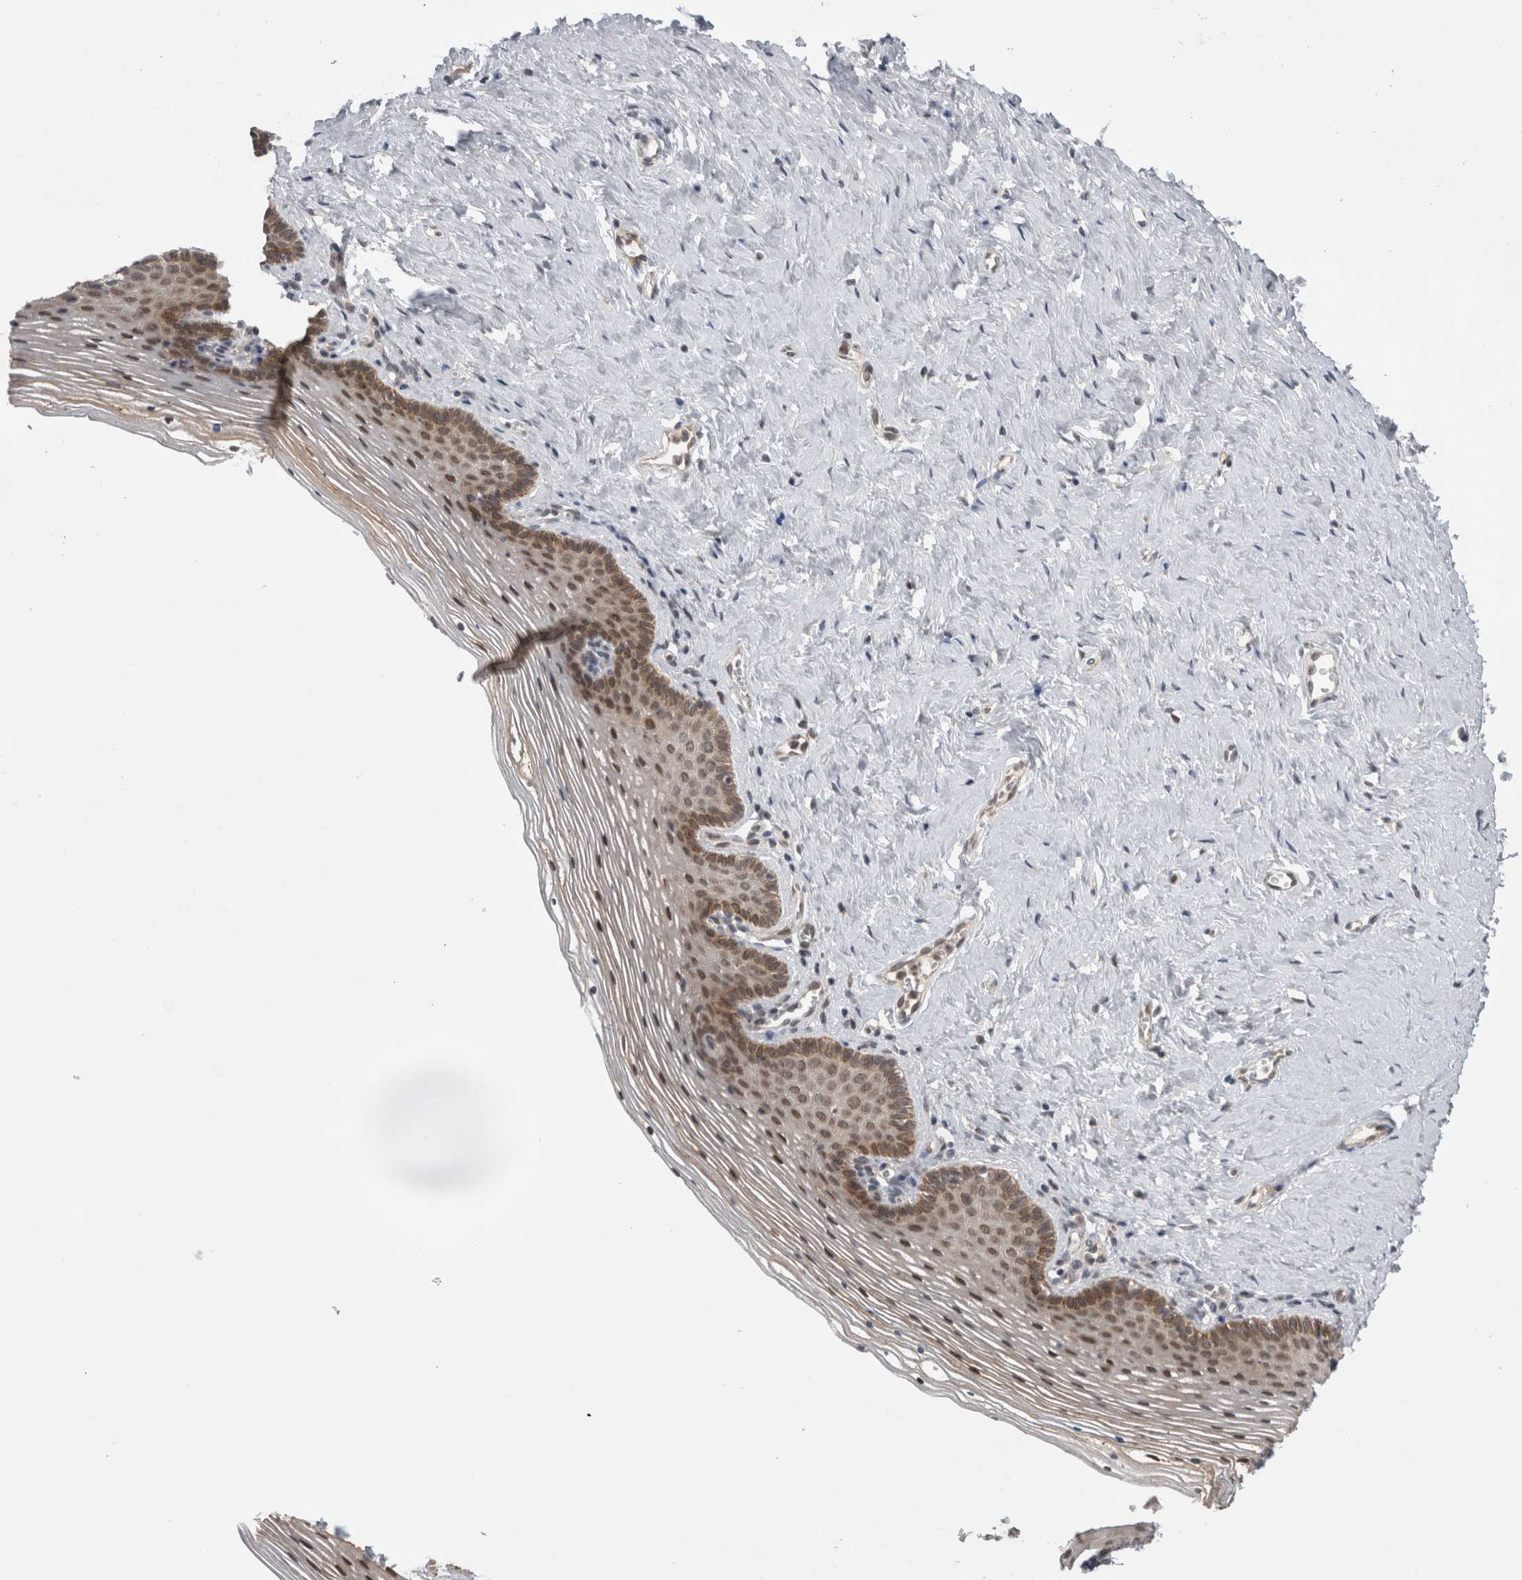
{"staining": {"intensity": "moderate", "quantity": ">75%", "location": "cytoplasmic/membranous,nuclear"}, "tissue": "vagina", "cell_type": "Squamous epithelial cells", "image_type": "normal", "snomed": [{"axis": "morphology", "description": "Normal tissue, NOS"}, {"axis": "topography", "description": "Vagina"}], "caption": "Immunohistochemistry staining of unremarkable vagina, which reveals medium levels of moderate cytoplasmic/membranous,nuclear expression in about >75% of squamous epithelial cells indicating moderate cytoplasmic/membranous,nuclear protein positivity. The staining was performed using DAB (brown) for protein detection and nuclei were counterstained in hematoxylin (blue).", "gene": "ZNF341", "patient": {"sex": "female", "age": 32}}